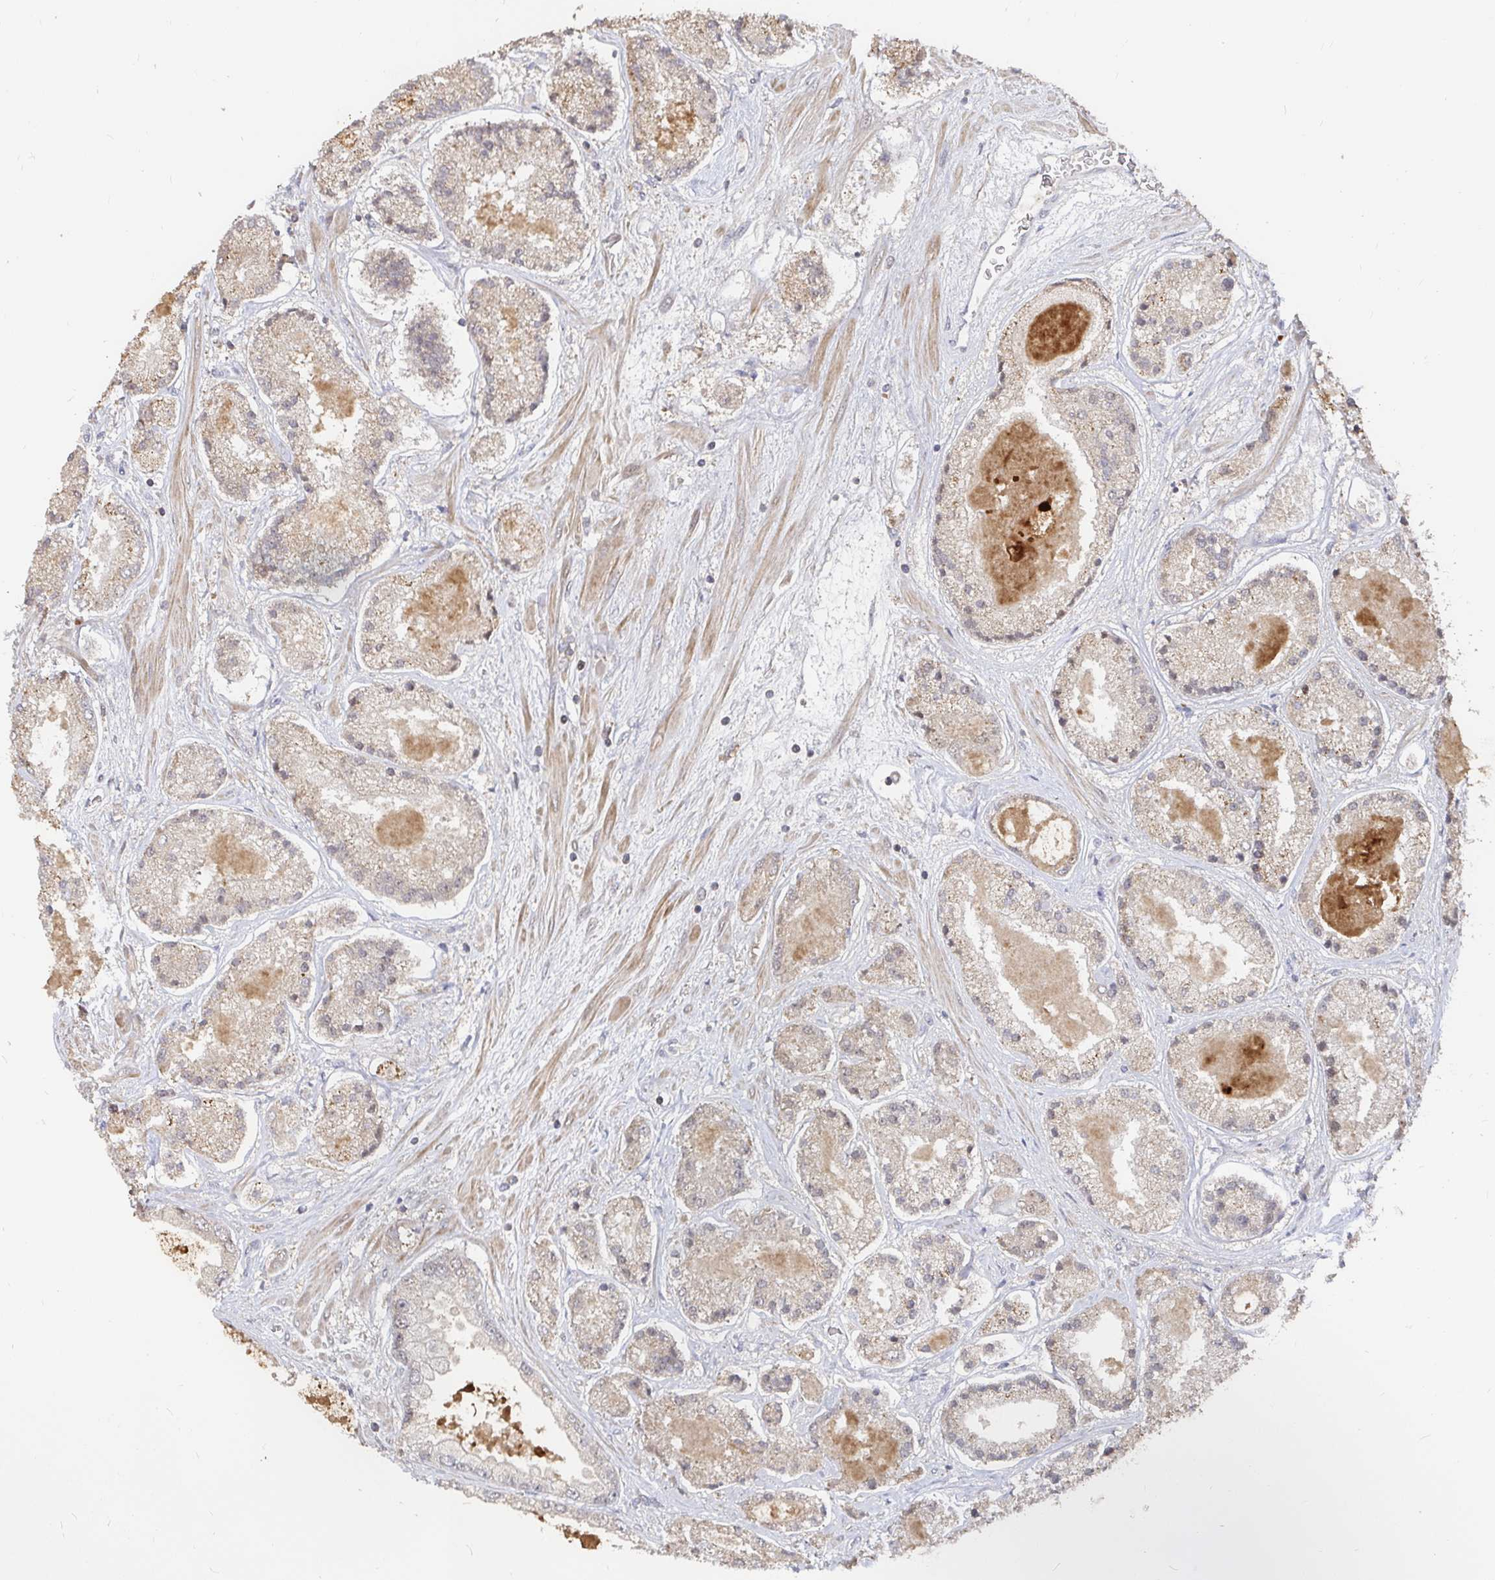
{"staining": {"intensity": "weak", "quantity": "<25%", "location": "cytoplasmic/membranous"}, "tissue": "prostate cancer", "cell_type": "Tumor cells", "image_type": "cancer", "snomed": [{"axis": "morphology", "description": "Adenocarcinoma, High grade"}, {"axis": "topography", "description": "Prostate"}], "caption": "DAB immunohistochemical staining of prostate cancer (high-grade adenocarcinoma) shows no significant positivity in tumor cells.", "gene": "LRP5", "patient": {"sex": "male", "age": 67}}